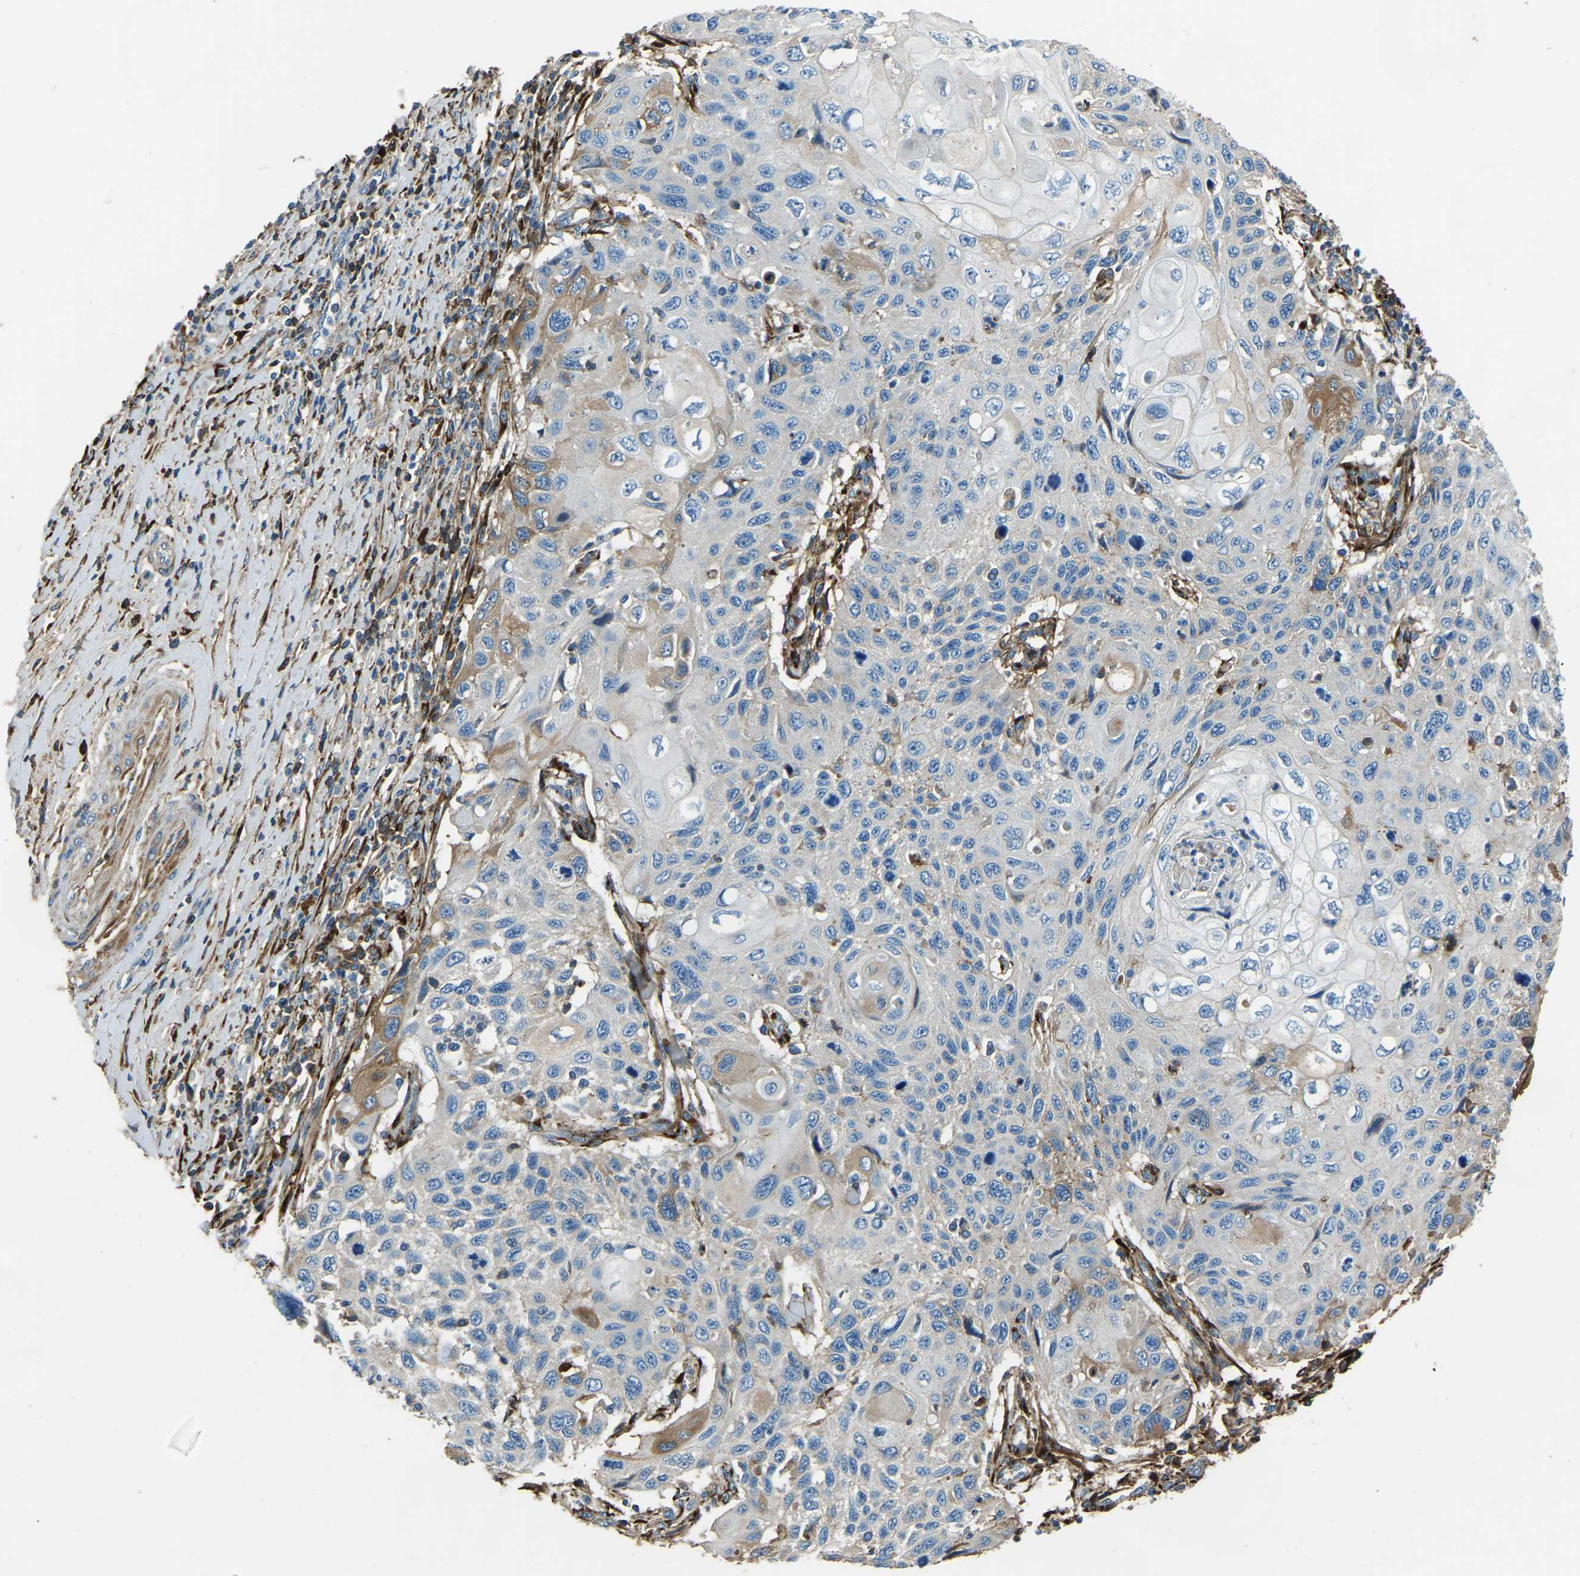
{"staining": {"intensity": "moderate", "quantity": "<25%", "location": "cytoplasmic/membranous"}, "tissue": "cervical cancer", "cell_type": "Tumor cells", "image_type": "cancer", "snomed": [{"axis": "morphology", "description": "Squamous cell carcinoma, NOS"}, {"axis": "topography", "description": "Cervix"}], "caption": "IHC image of human cervical squamous cell carcinoma stained for a protein (brown), which shows low levels of moderate cytoplasmic/membranous expression in about <25% of tumor cells.", "gene": "COL3A1", "patient": {"sex": "female", "age": 70}}